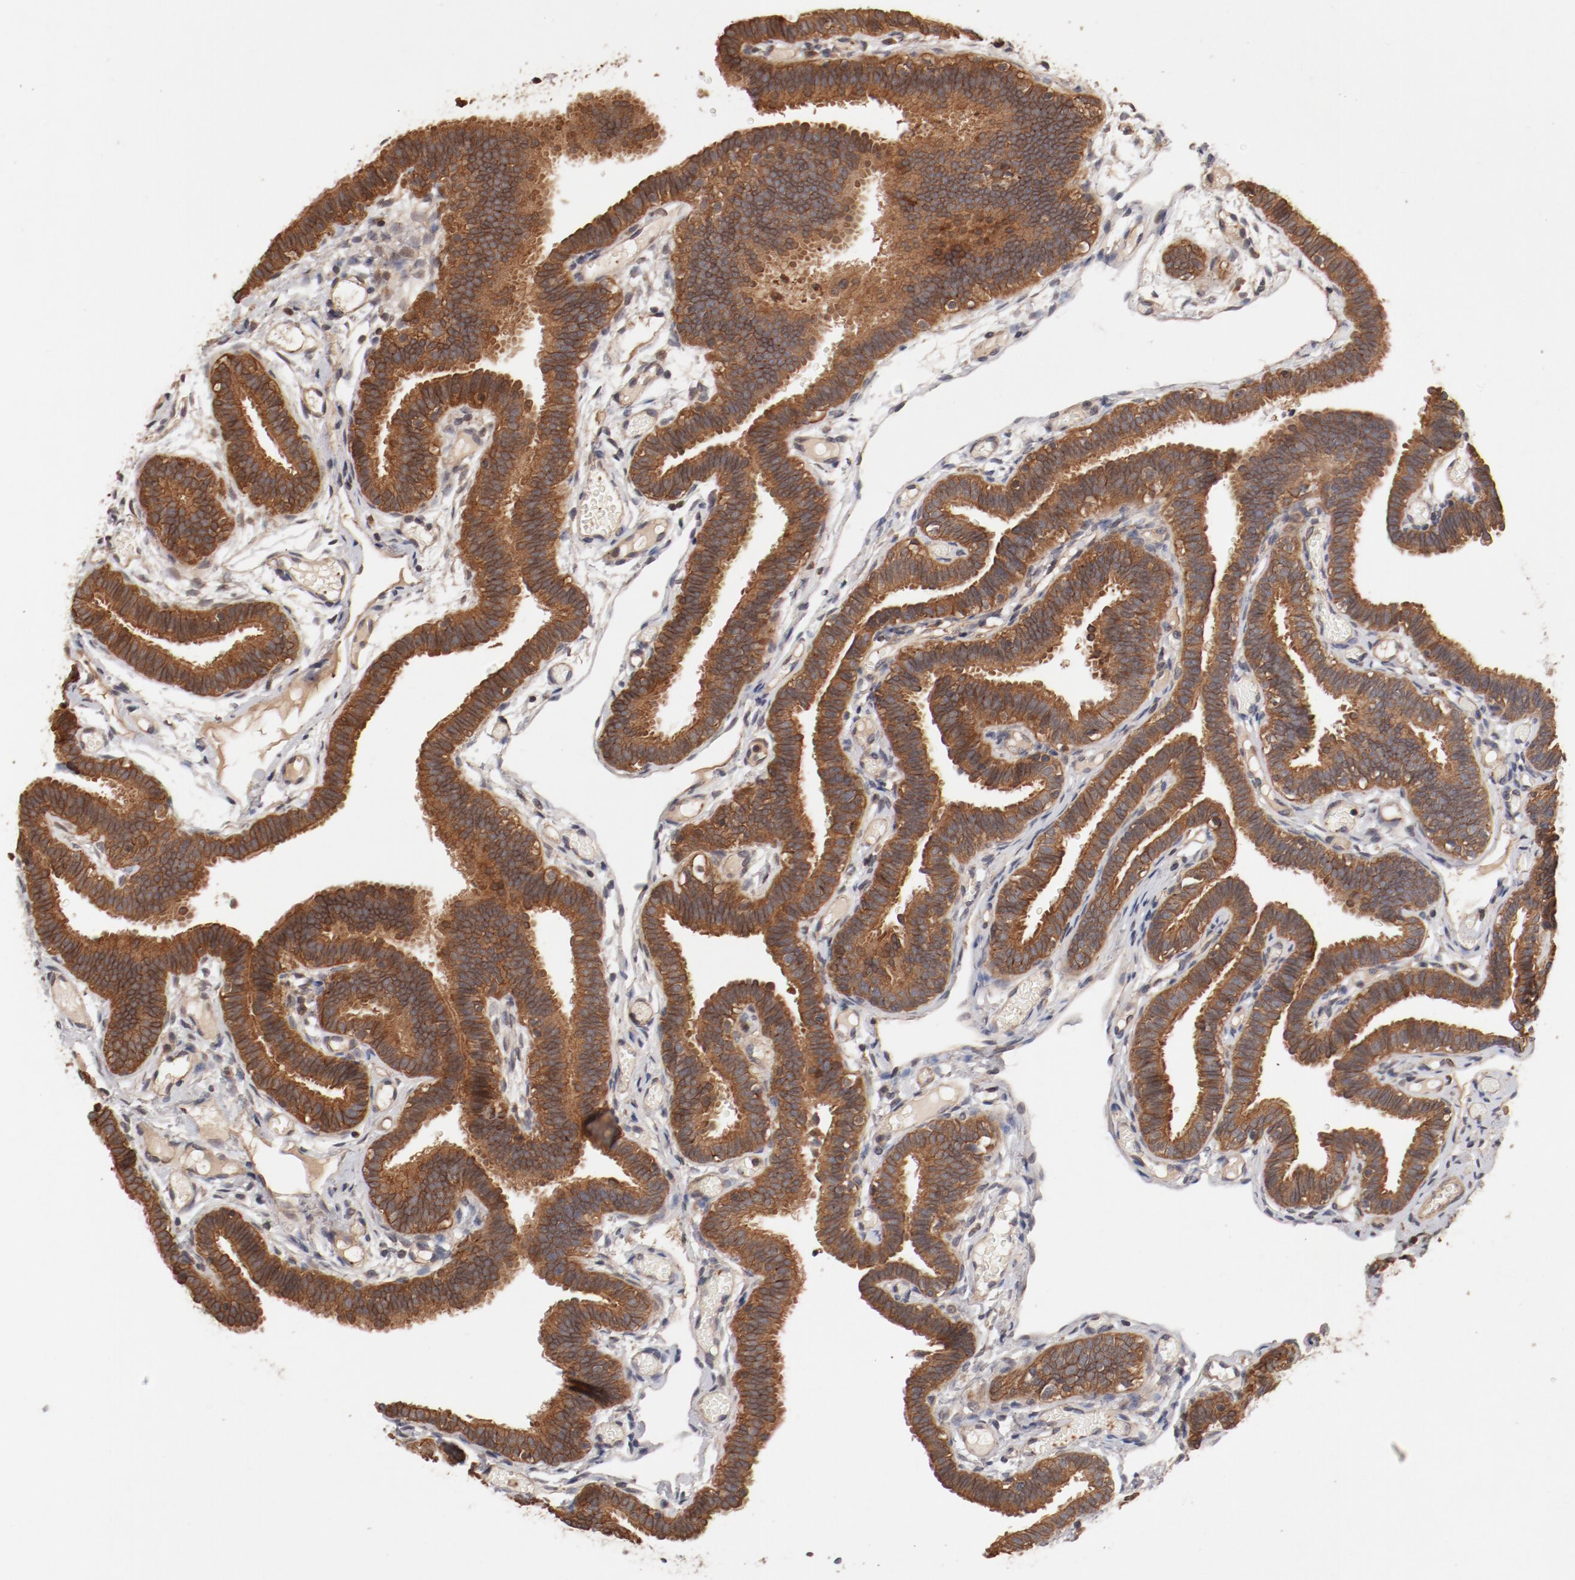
{"staining": {"intensity": "moderate", "quantity": ">75%", "location": "cytoplasmic/membranous"}, "tissue": "fallopian tube", "cell_type": "Glandular cells", "image_type": "normal", "snomed": [{"axis": "morphology", "description": "Normal tissue, NOS"}, {"axis": "topography", "description": "Fallopian tube"}], "caption": "About >75% of glandular cells in normal fallopian tube display moderate cytoplasmic/membranous protein positivity as visualized by brown immunohistochemical staining.", "gene": "GUF1", "patient": {"sex": "female", "age": 29}}